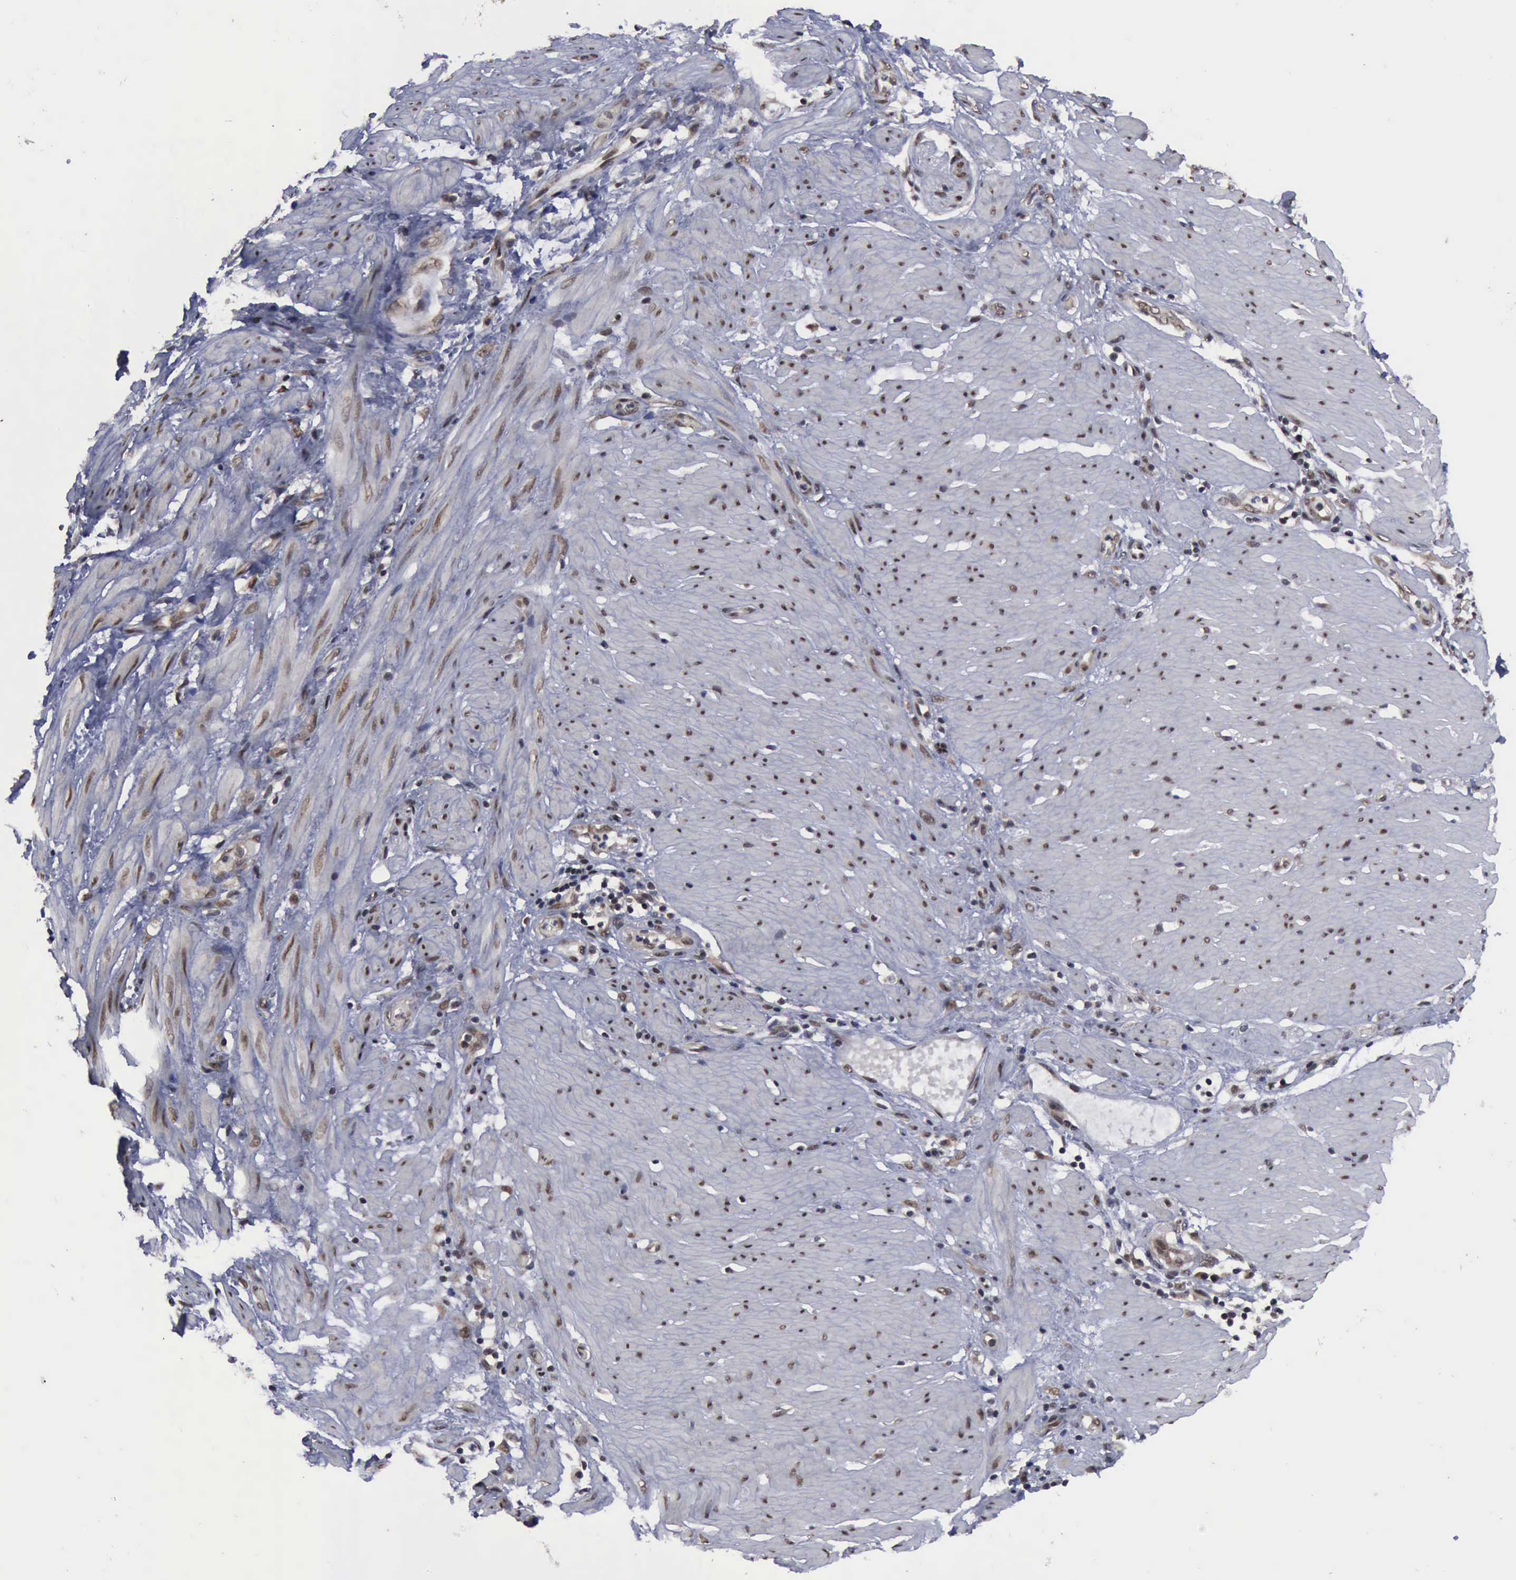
{"staining": {"intensity": "moderate", "quantity": ">75%", "location": "cytoplasmic/membranous,nuclear"}, "tissue": "stomach cancer", "cell_type": "Tumor cells", "image_type": "cancer", "snomed": [{"axis": "morphology", "description": "Adenocarcinoma, NOS"}, {"axis": "topography", "description": "Stomach, lower"}], "caption": "Immunohistochemistry photomicrograph of adenocarcinoma (stomach) stained for a protein (brown), which shows medium levels of moderate cytoplasmic/membranous and nuclear positivity in approximately >75% of tumor cells.", "gene": "RTCB", "patient": {"sex": "male", "age": 88}}